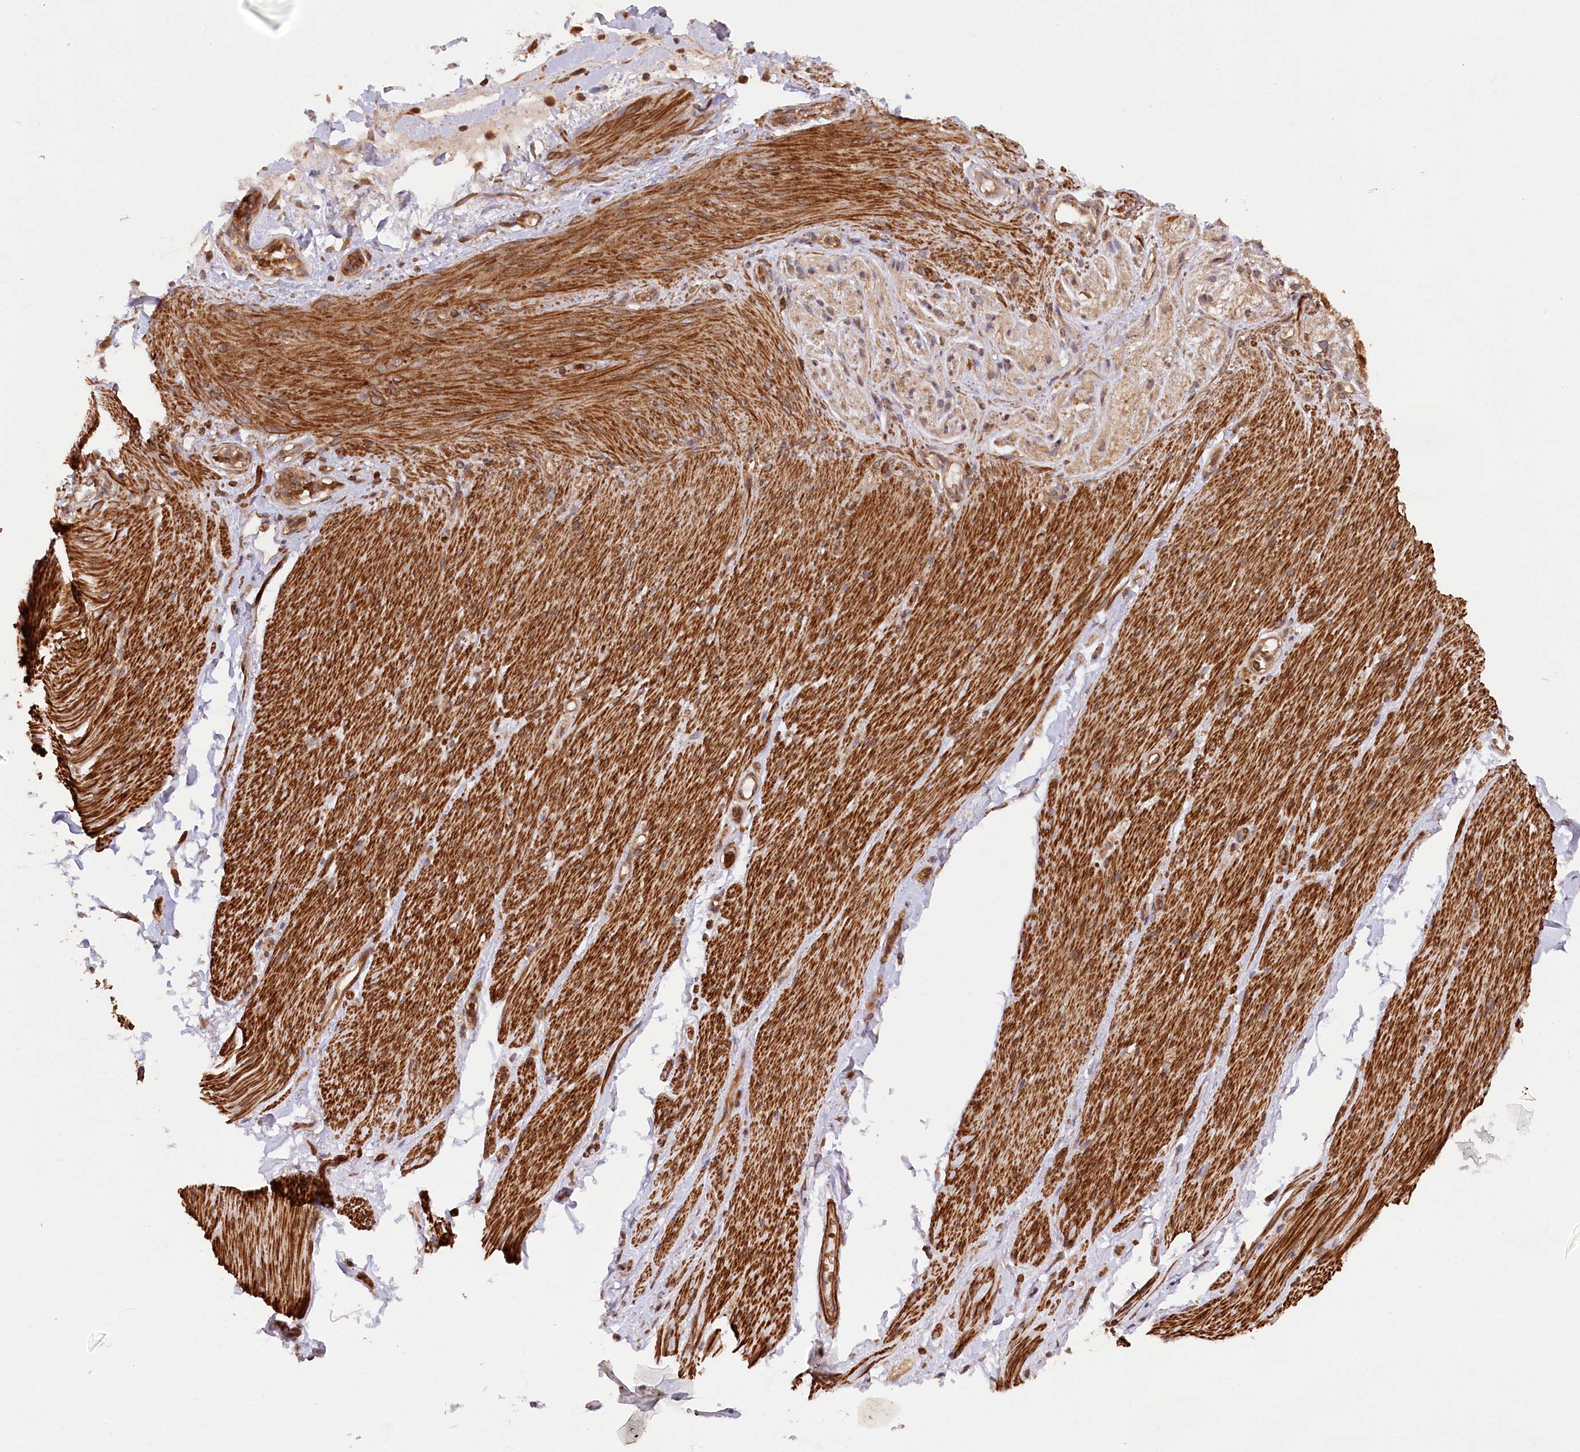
{"staining": {"intensity": "moderate", "quantity": ">75%", "location": "cytoplasmic/membranous"}, "tissue": "adipose tissue", "cell_type": "Adipocytes", "image_type": "normal", "snomed": [{"axis": "morphology", "description": "Normal tissue, NOS"}, {"axis": "topography", "description": "Colon"}, {"axis": "topography", "description": "Peripheral nerve tissue"}], "caption": "The image displays immunohistochemical staining of normal adipose tissue. There is moderate cytoplasmic/membranous staining is present in approximately >75% of adipocytes. (DAB (3,3'-diaminobenzidine) IHC with brightfield microscopy, high magnification).", "gene": "PAIP2", "patient": {"sex": "female", "age": 61}}